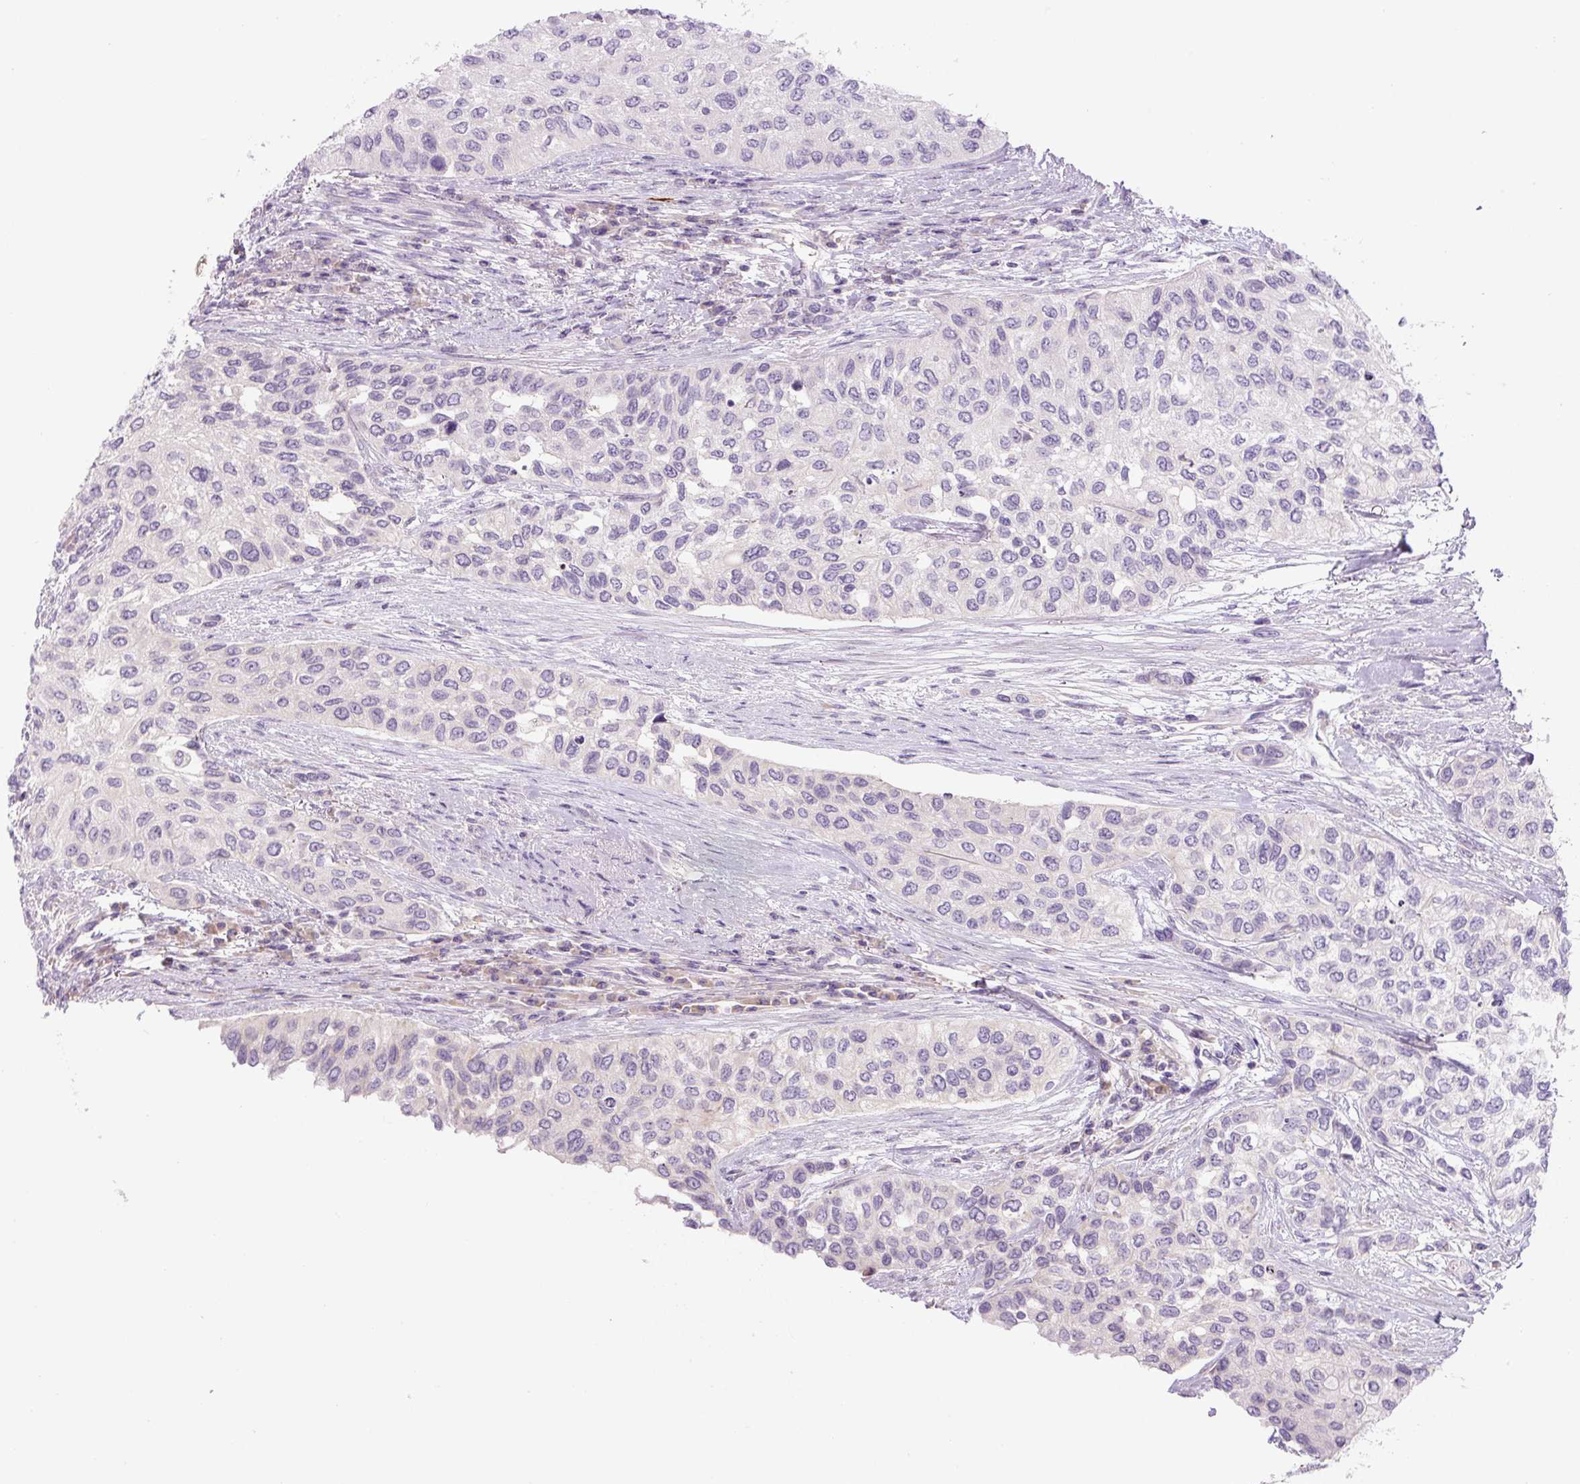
{"staining": {"intensity": "negative", "quantity": "none", "location": "none"}, "tissue": "urothelial cancer", "cell_type": "Tumor cells", "image_type": "cancer", "snomed": [{"axis": "morphology", "description": "Normal tissue, NOS"}, {"axis": "morphology", "description": "Urothelial carcinoma, High grade"}, {"axis": "topography", "description": "Vascular tissue"}, {"axis": "topography", "description": "Urinary bladder"}], "caption": "A photomicrograph of urothelial cancer stained for a protein displays no brown staining in tumor cells. (Stains: DAB (3,3'-diaminobenzidine) immunohistochemistry (IHC) with hematoxylin counter stain, Microscopy: brightfield microscopy at high magnification).", "gene": "YIF1B", "patient": {"sex": "female", "age": 56}}